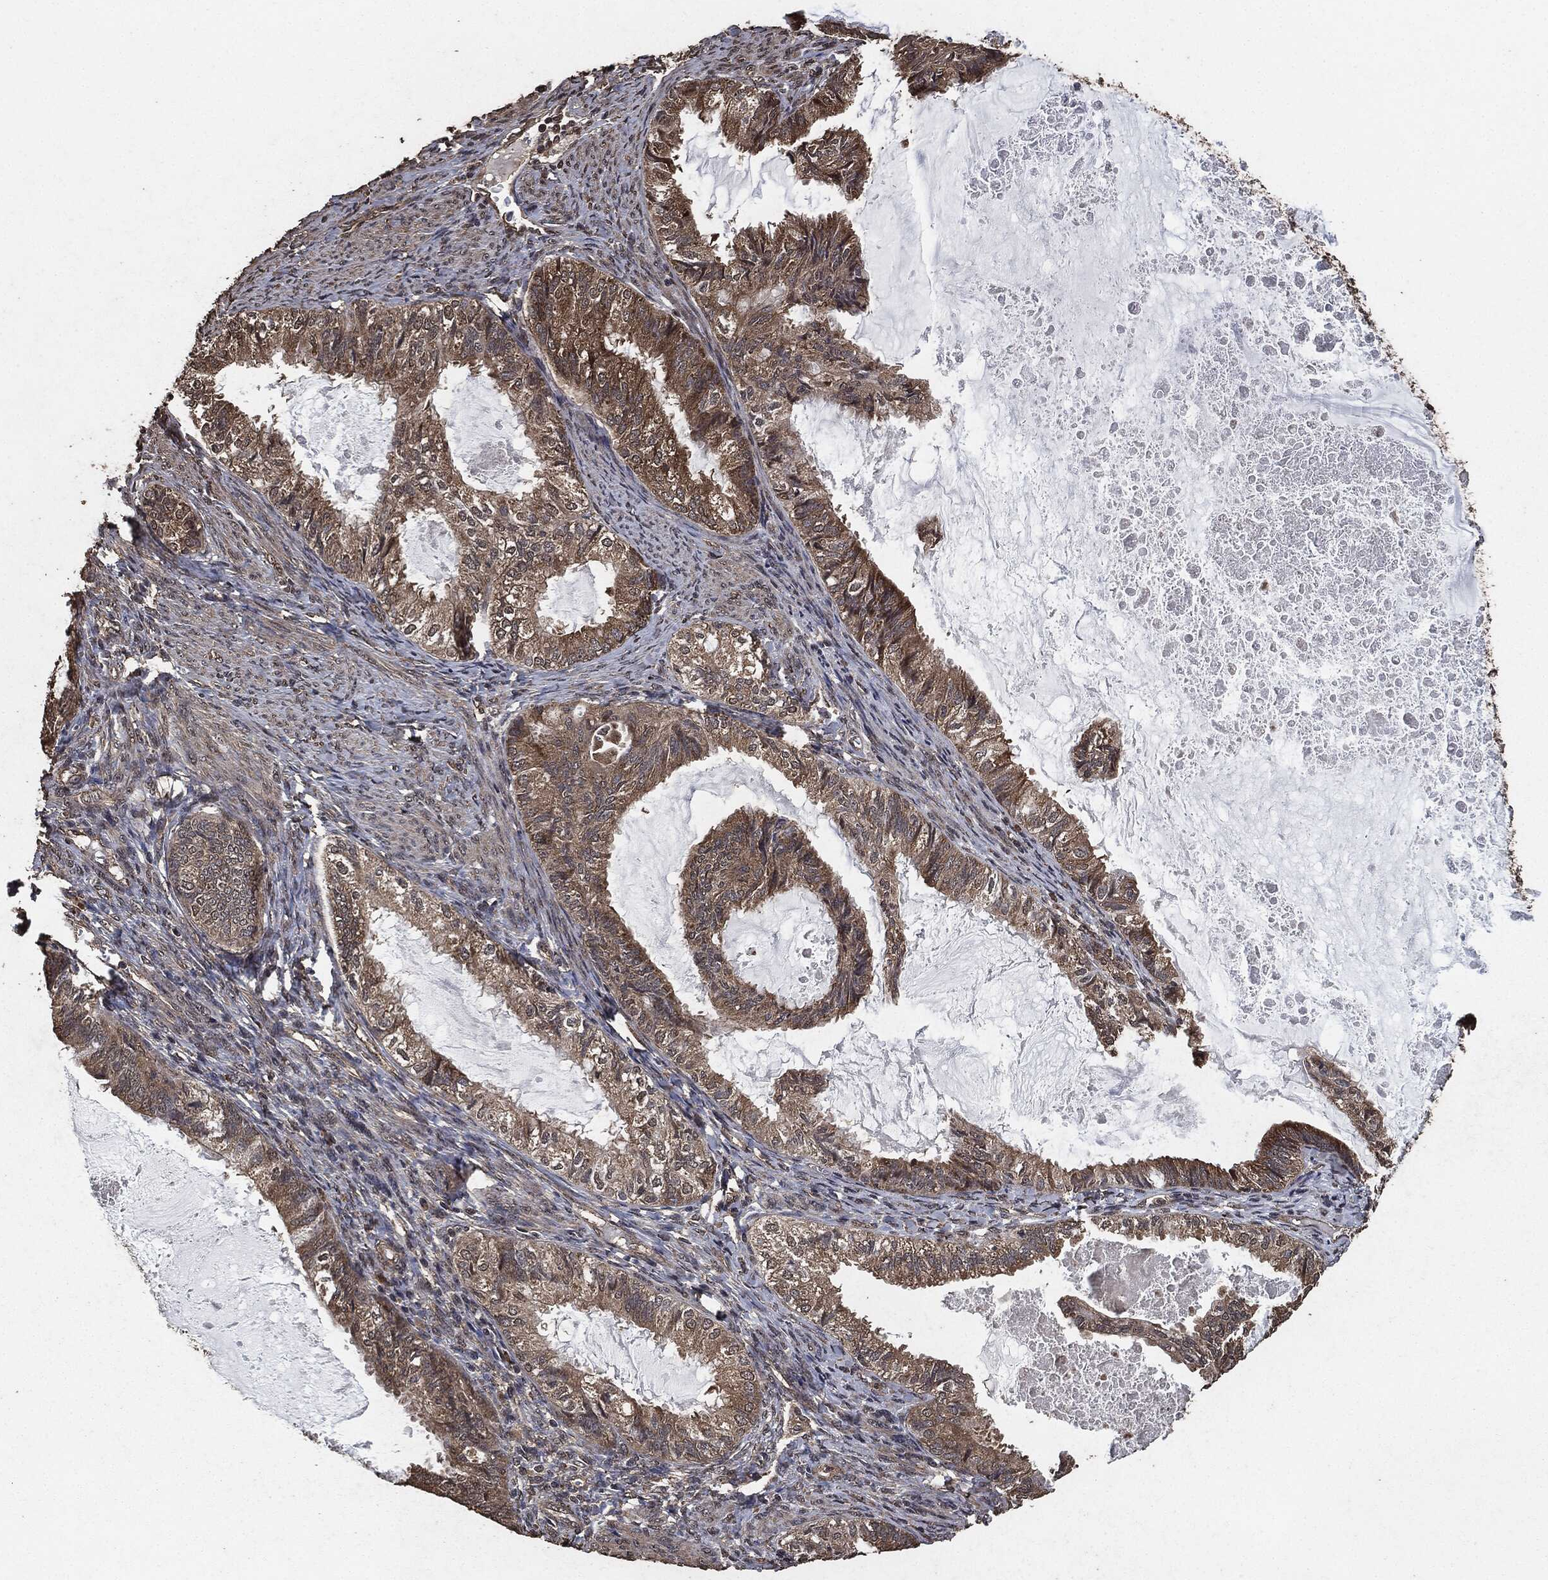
{"staining": {"intensity": "moderate", "quantity": "25%-75%", "location": "cytoplasmic/membranous"}, "tissue": "endometrial cancer", "cell_type": "Tumor cells", "image_type": "cancer", "snomed": [{"axis": "morphology", "description": "Adenocarcinoma, NOS"}, {"axis": "topography", "description": "Endometrium"}], "caption": "This histopathology image shows immunohistochemistry staining of human adenocarcinoma (endometrial), with medium moderate cytoplasmic/membranous positivity in about 25%-75% of tumor cells.", "gene": "AKT1S1", "patient": {"sex": "female", "age": 86}}